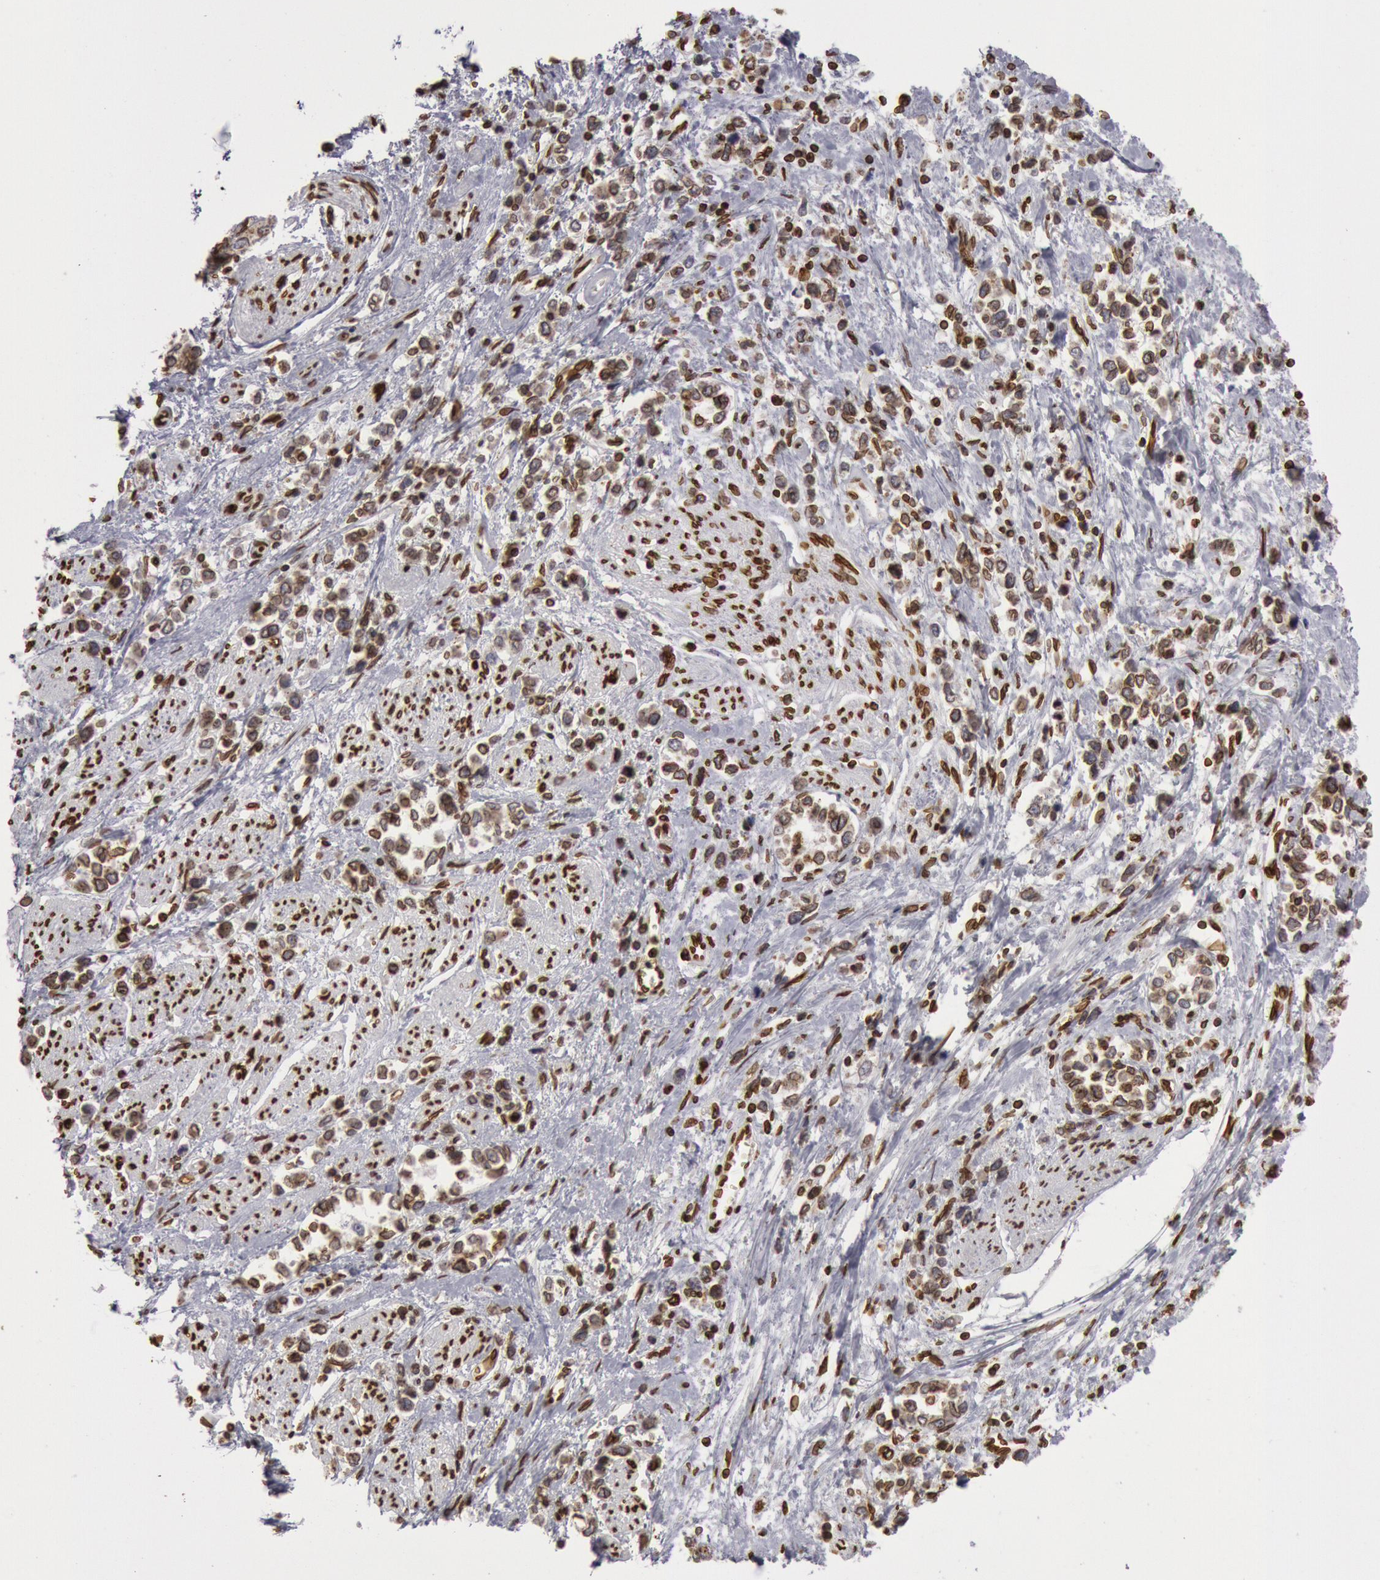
{"staining": {"intensity": "strong", "quantity": ">75%", "location": "cytoplasmic/membranous,nuclear"}, "tissue": "stomach cancer", "cell_type": "Tumor cells", "image_type": "cancer", "snomed": [{"axis": "morphology", "description": "Adenocarcinoma, NOS"}, {"axis": "topography", "description": "Stomach, upper"}], "caption": "The histopathology image displays a brown stain indicating the presence of a protein in the cytoplasmic/membranous and nuclear of tumor cells in stomach cancer.", "gene": "SUN2", "patient": {"sex": "male", "age": 76}}